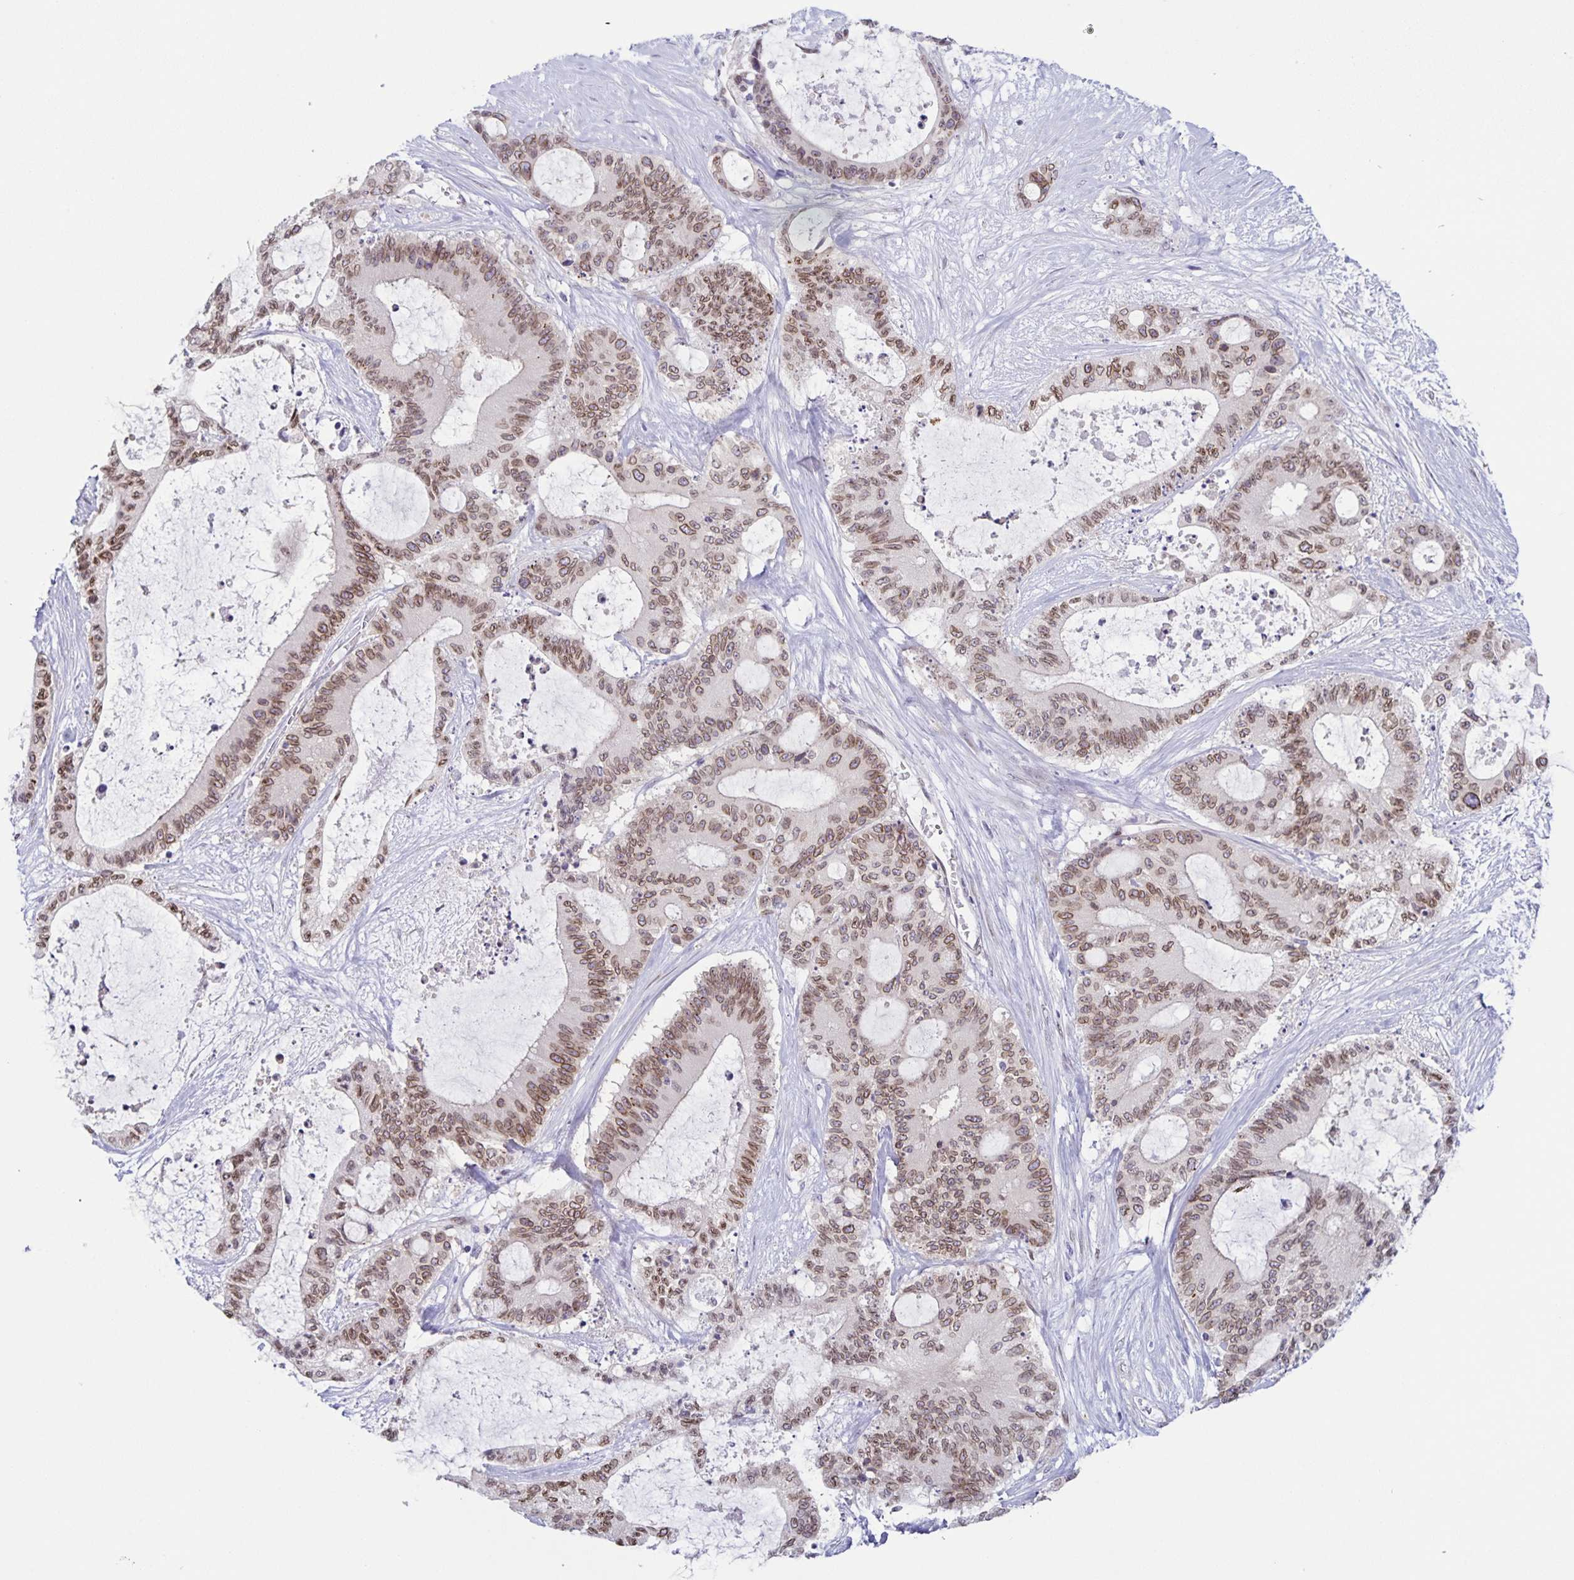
{"staining": {"intensity": "moderate", "quantity": ">75%", "location": "cytoplasmic/membranous,nuclear"}, "tissue": "liver cancer", "cell_type": "Tumor cells", "image_type": "cancer", "snomed": [{"axis": "morphology", "description": "Normal tissue, NOS"}, {"axis": "morphology", "description": "Cholangiocarcinoma"}, {"axis": "topography", "description": "Liver"}, {"axis": "topography", "description": "Peripheral nerve tissue"}], "caption": "Protein expression analysis of human liver cancer reveals moderate cytoplasmic/membranous and nuclear positivity in about >75% of tumor cells.", "gene": "SYNE2", "patient": {"sex": "female", "age": 73}}